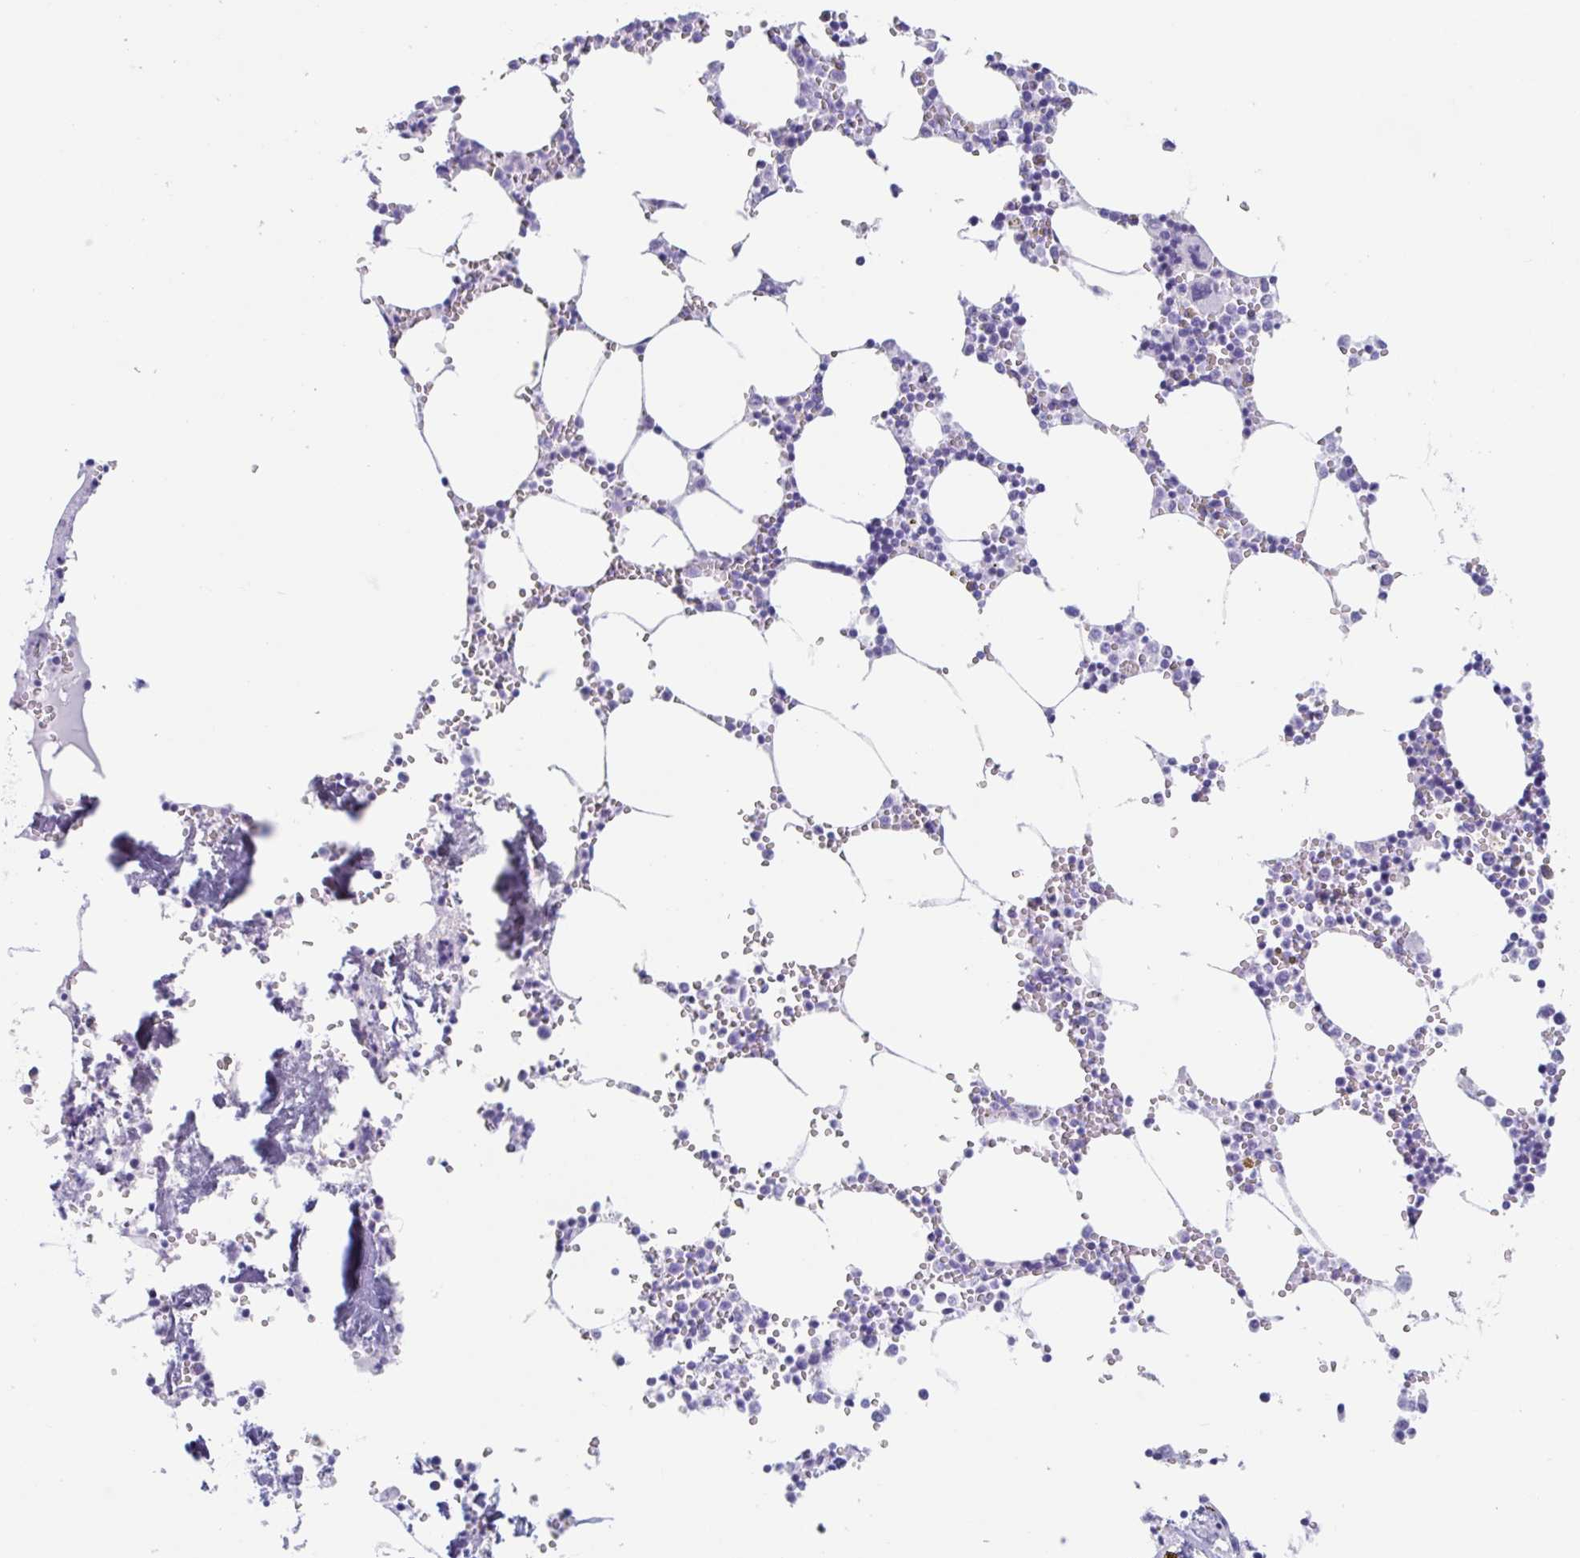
{"staining": {"intensity": "negative", "quantity": "none", "location": "none"}, "tissue": "bone marrow", "cell_type": "Hematopoietic cells", "image_type": "normal", "snomed": [{"axis": "morphology", "description": "Normal tissue, NOS"}, {"axis": "topography", "description": "Bone marrow"}], "caption": "Human bone marrow stained for a protein using IHC shows no expression in hematopoietic cells.", "gene": "CPTP", "patient": {"sex": "male", "age": 54}}